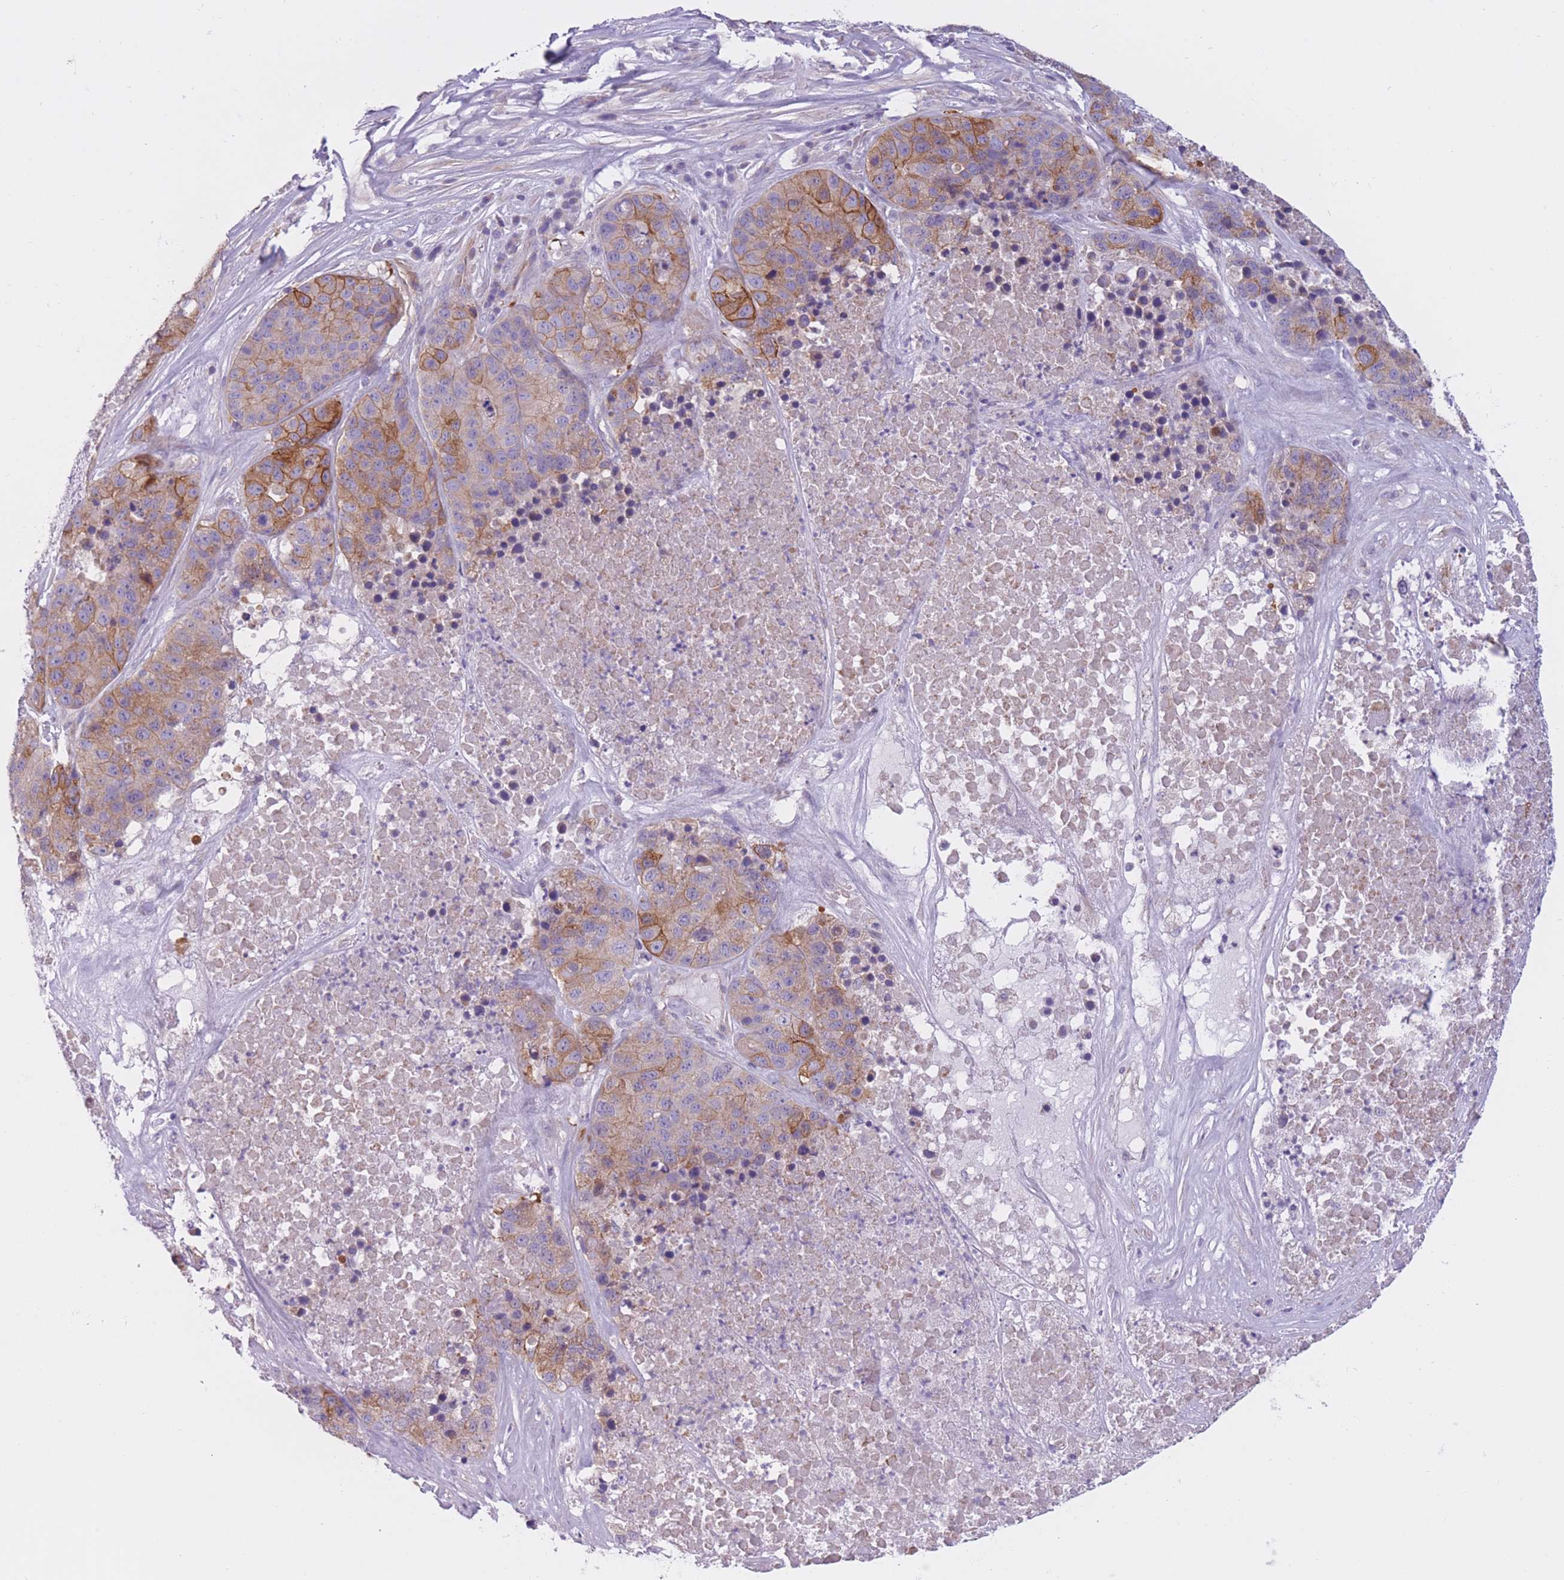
{"staining": {"intensity": "moderate", "quantity": "<25%", "location": "cytoplasmic/membranous"}, "tissue": "stomach cancer", "cell_type": "Tumor cells", "image_type": "cancer", "snomed": [{"axis": "morphology", "description": "Adenocarcinoma, NOS"}, {"axis": "topography", "description": "Stomach"}], "caption": "Immunohistochemical staining of adenocarcinoma (stomach) exhibits moderate cytoplasmic/membranous protein staining in about <25% of tumor cells.", "gene": "SERPINB3", "patient": {"sex": "male", "age": 71}}